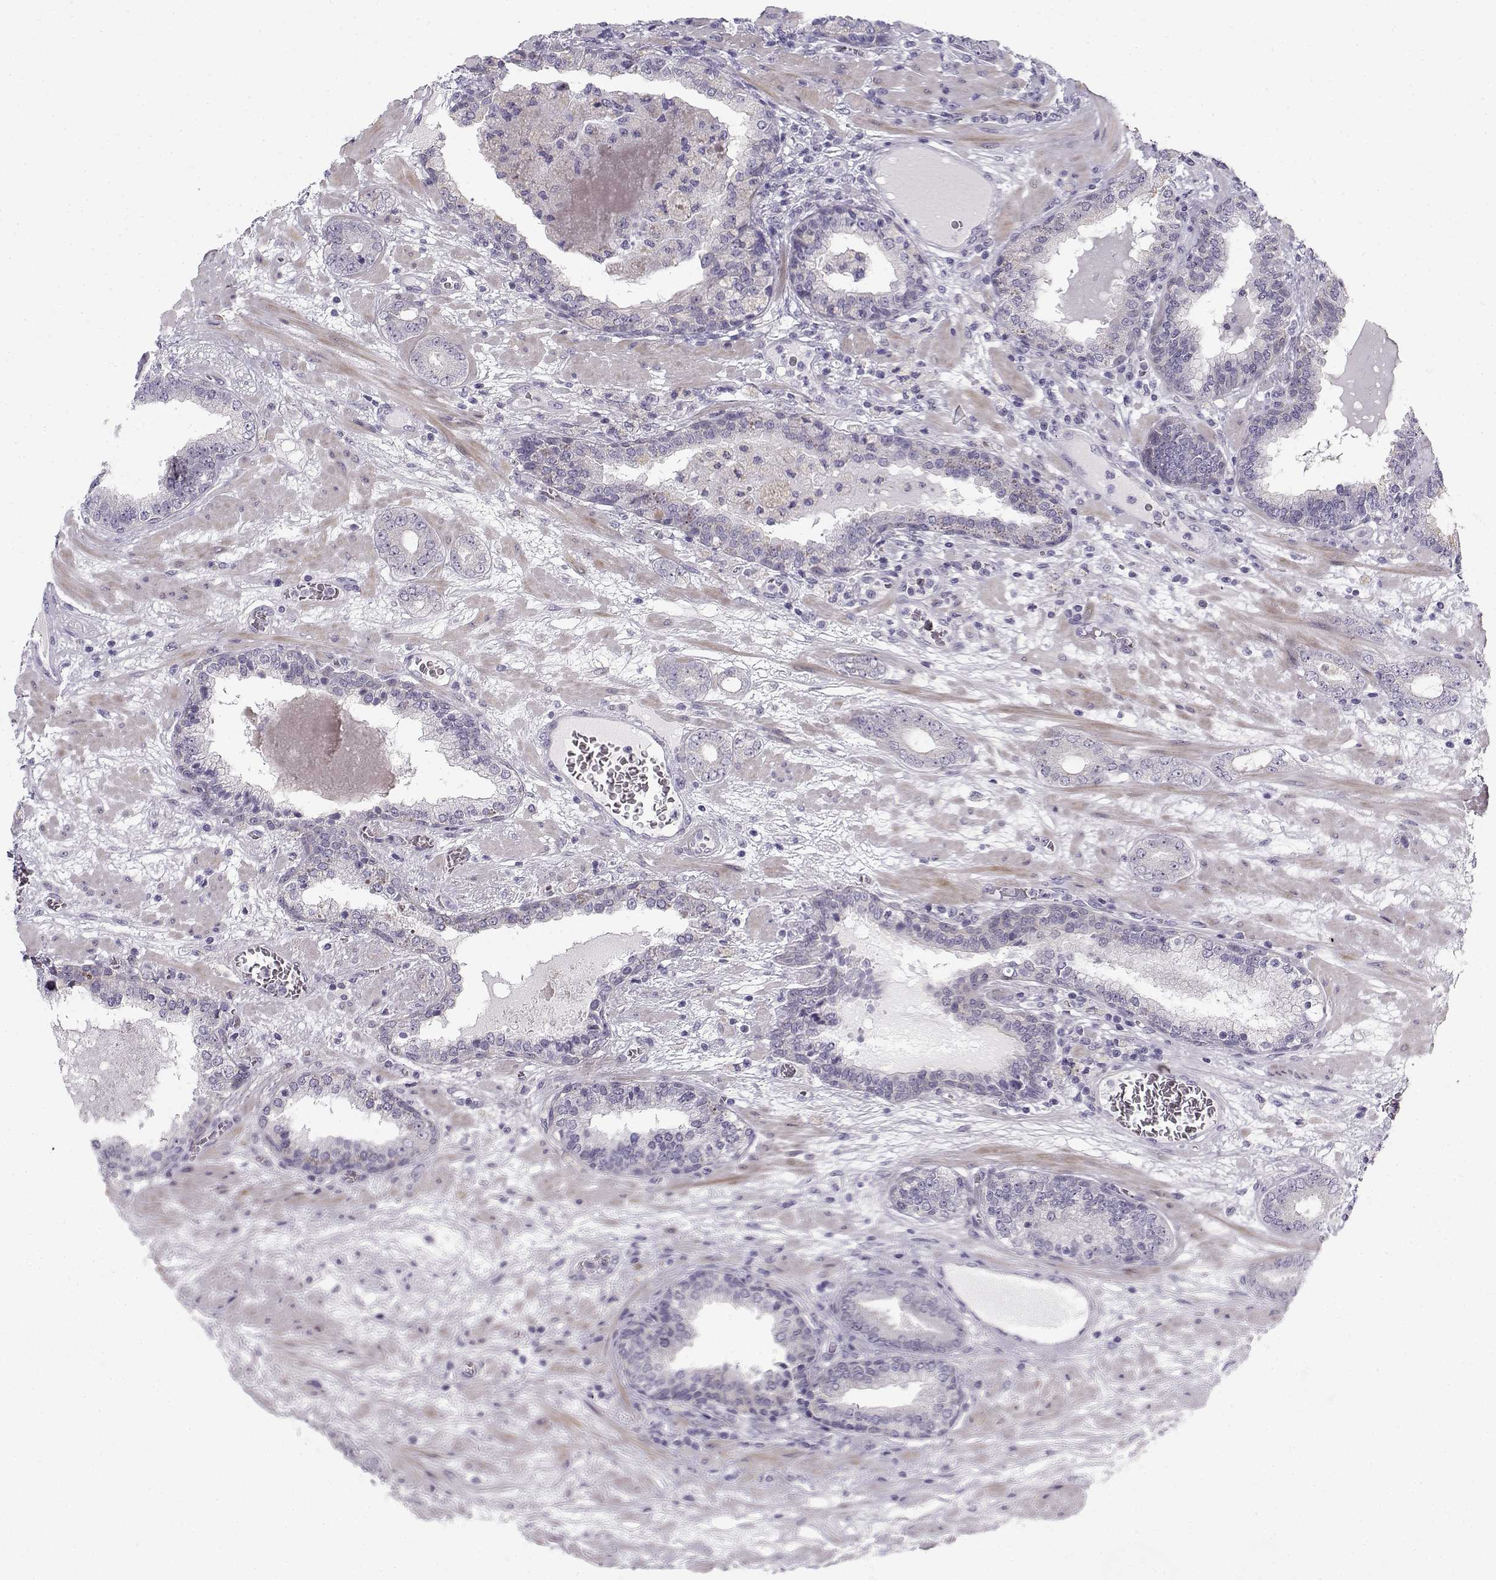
{"staining": {"intensity": "negative", "quantity": "none", "location": "none"}, "tissue": "prostate cancer", "cell_type": "Tumor cells", "image_type": "cancer", "snomed": [{"axis": "morphology", "description": "Adenocarcinoma, Low grade"}, {"axis": "topography", "description": "Prostate"}], "caption": "This is an immunohistochemistry micrograph of prostate cancer (low-grade adenocarcinoma). There is no expression in tumor cells.", "gene": "CREB3L3", "patient": {"sex": "male", "age": 60}}